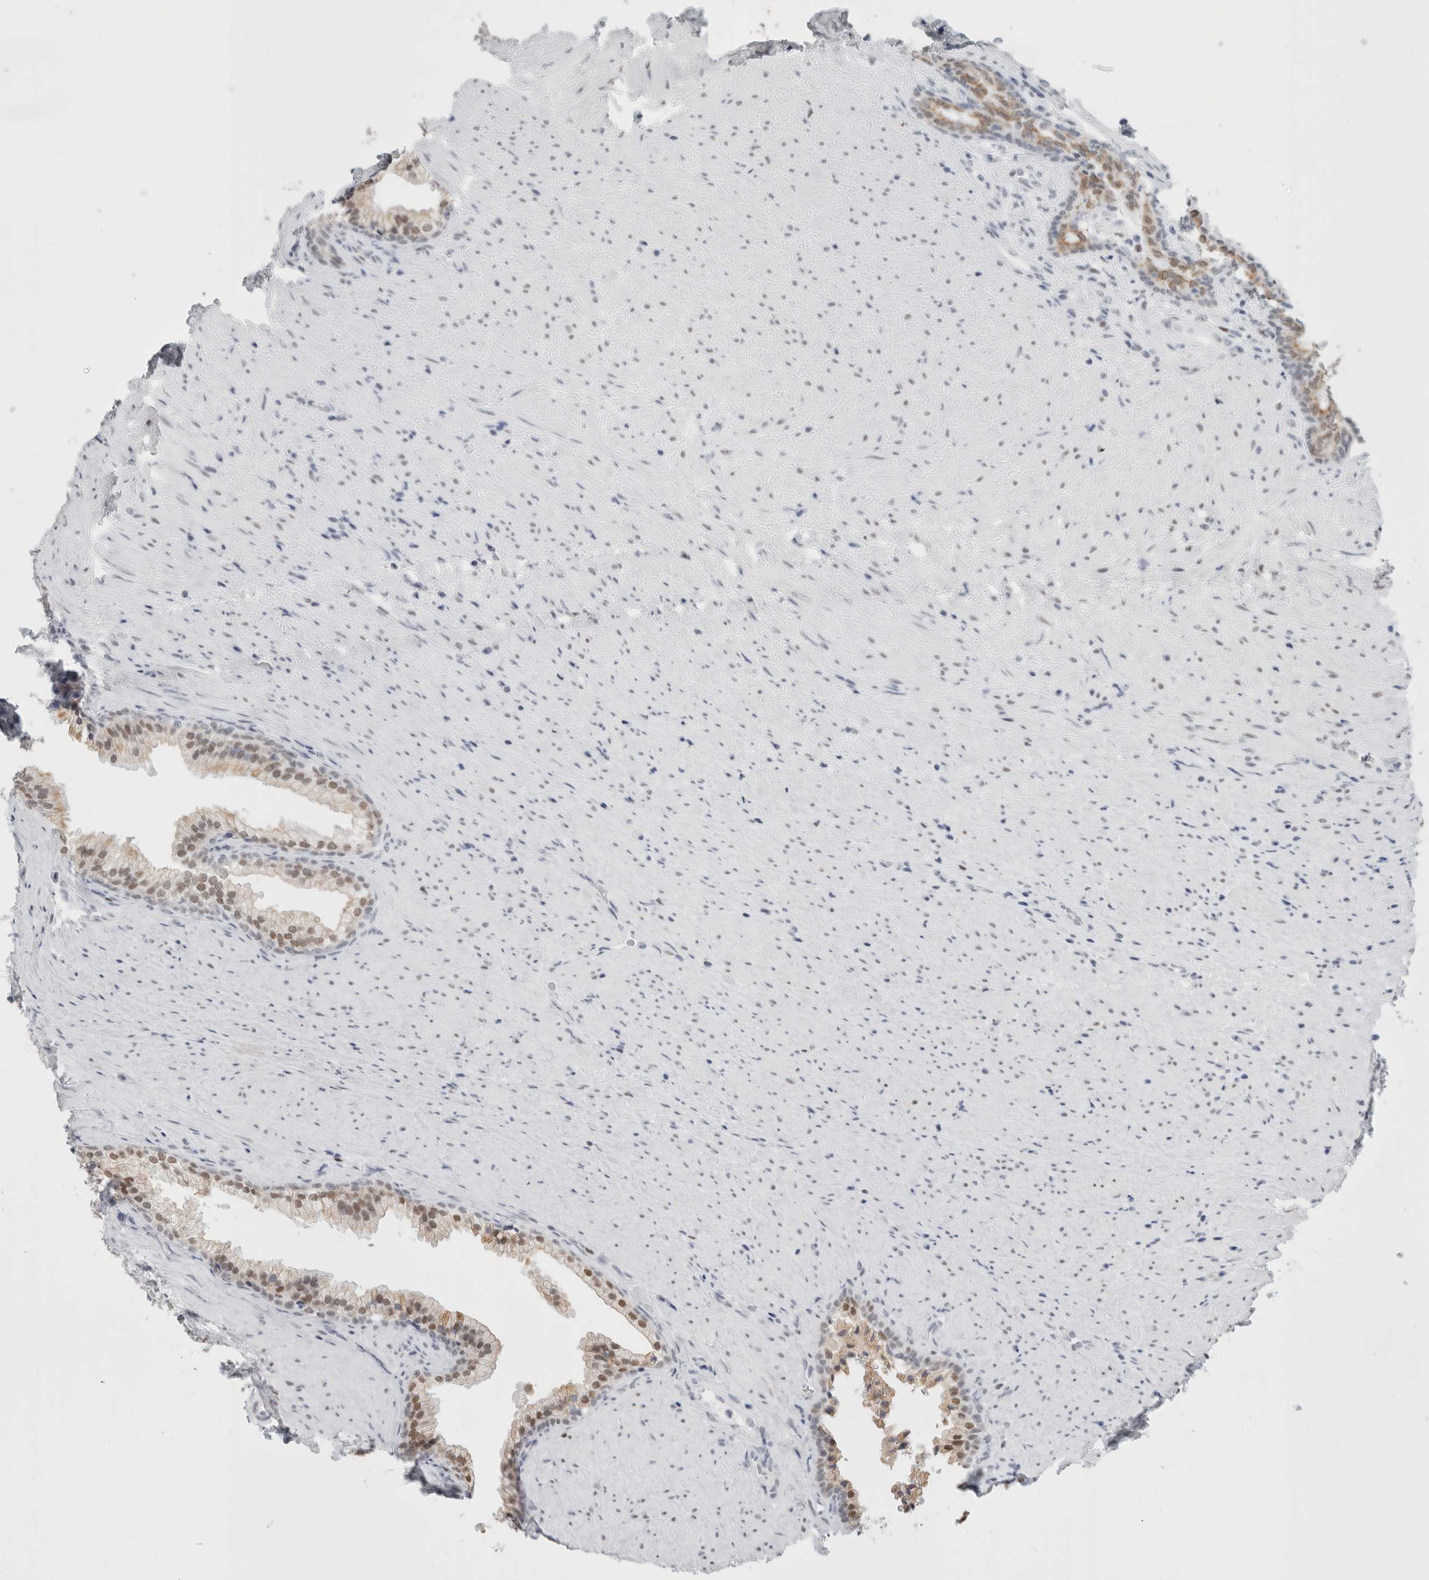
{"staining": {"intensity": "moderate", "quantity": "25%-75%", "location": "nuclear"}, "tissue": "prostate", "cell_type": "Glandular cells", "image_type": "normal", "snomed": [{"axis": "morphology", "description": "Normal tissue, NOS"}, {"axis": "topography", "description": "Prostate"}], "caption": "Protein expression analysis of benign human prostate reveals moderate nuclear positivity in about 25%-75% of glandular cells. Immunohistochemistry stains the protein in brown and the nuclei are stained blue.", "gene": "SMARCC1", "patient": {"sex": "male", "age": 76}}